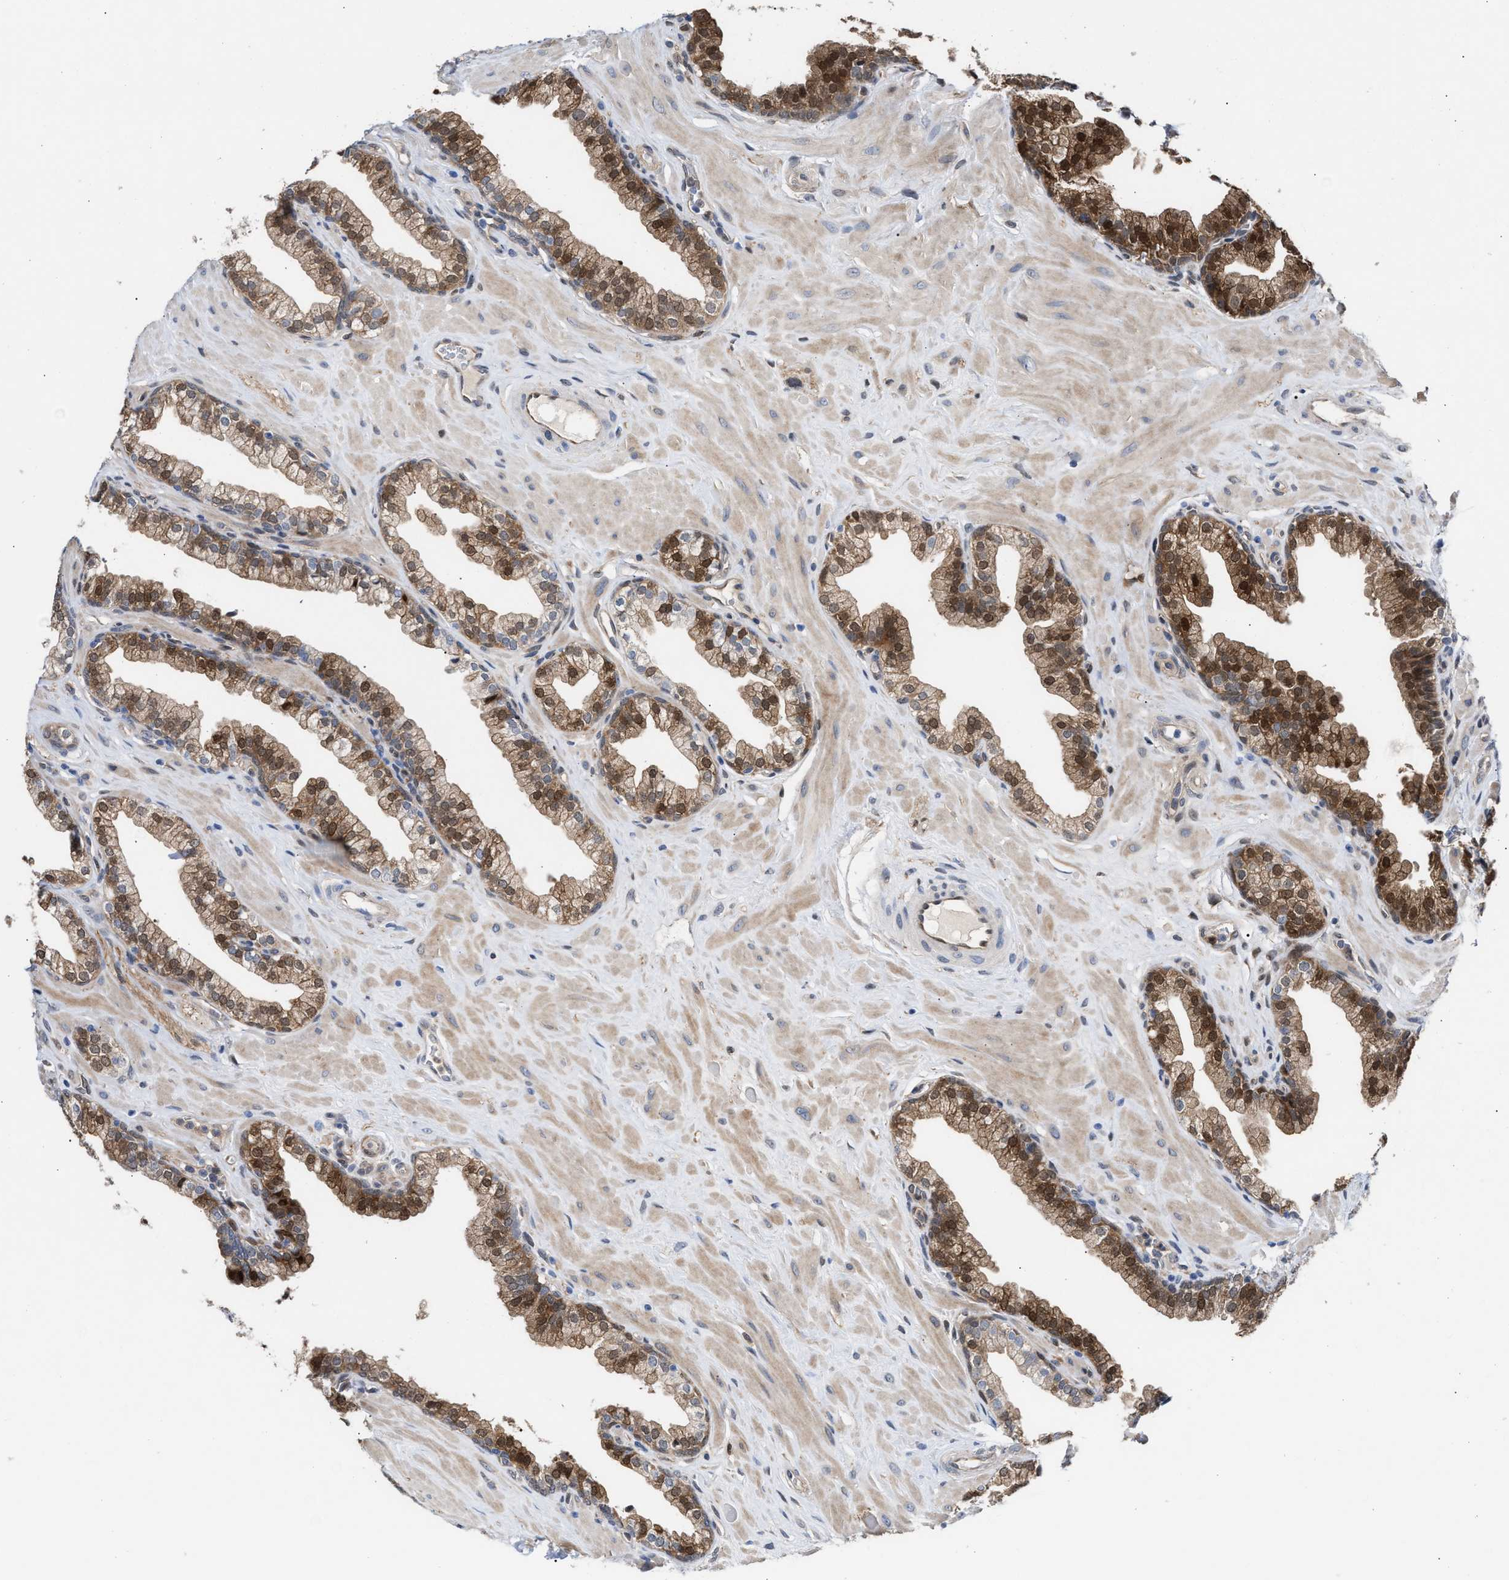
{"staining": {"intensity": "moderate", "quantity": ">75%", "location": "cytoplasmic/membranous,nuclear"}, "tissue": "prostate", "cell_type": "Glandular cells", "image_type": "normal", "snomed": [{"axis": "morphology", "description": "Normal tissue, NOS"}, {"axis": "morphology", "description": "Urothelial carcinoma, Low grade"}, {"axis": "topography", "description": "Urinary bladder"}, {"axis": "topography", "description": "Prostate"}], "caption": "Protein analysis of unremarkable prostate reveals moderate cytoplasmic/membranous,nuclear positivity in about >75% of glandular cells. (brown staining indicates protein expression, while blue staining denotes nuclei).", "gene": "TP53I3", "patient": {"sex": "male", "age": 60}}